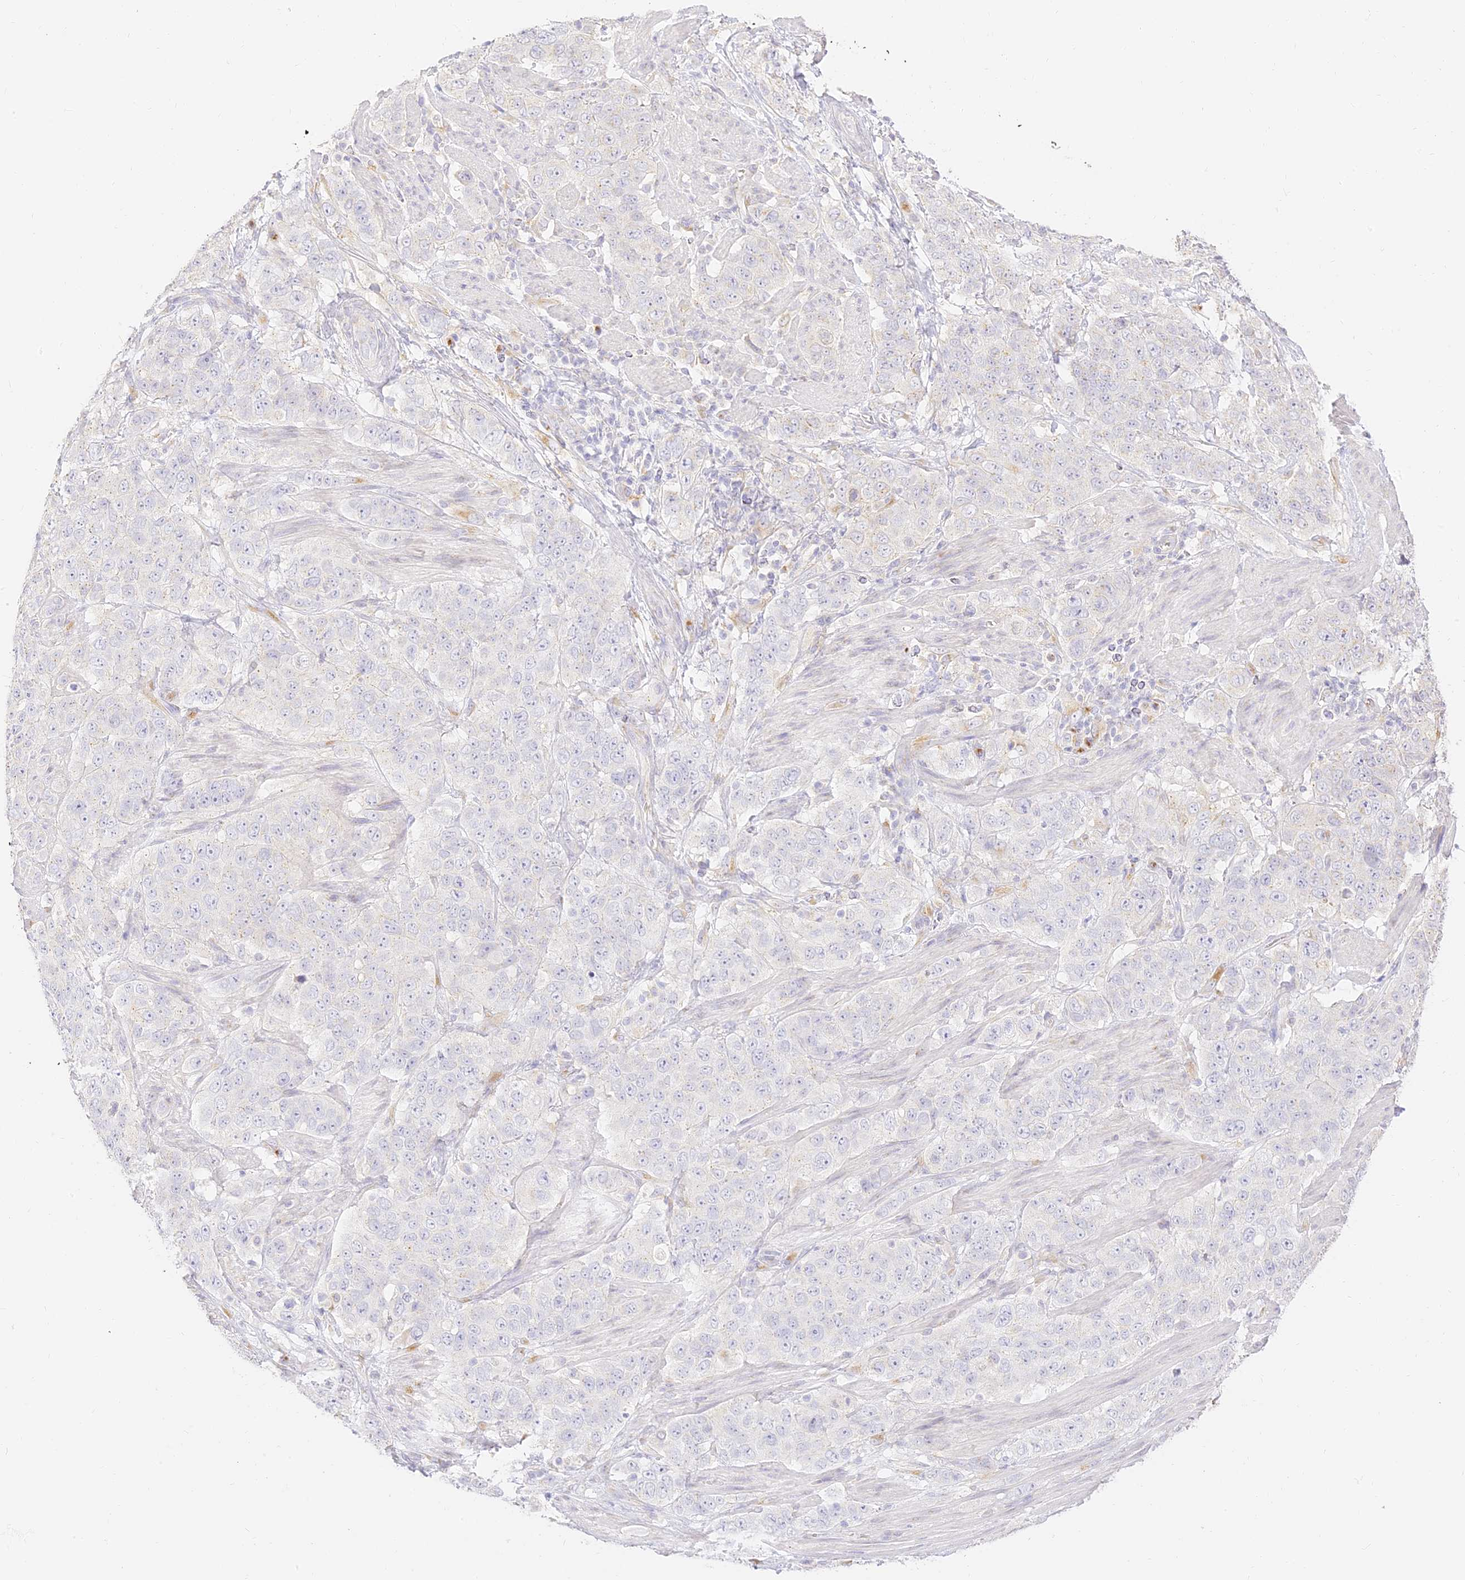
{"staining": {"intensity": "negative", "quantity": "none", "location": "none"}, "tissue": "stomach cancer", "cell_type": "Tumor cells", "image_type": "cancer", "snomed": [{"axis": "morphology", "description": "Adenocarcinoma, NOS"}, {"axis": "topography", "description": "Stomach"}], "caption": "The IHC histopathology image has no significant positivity in tumor cells of stomach cancer (adenocarcinoma) tissue.", "gene": "SEC13", "patient": {"sex": "male", "age": 48}}